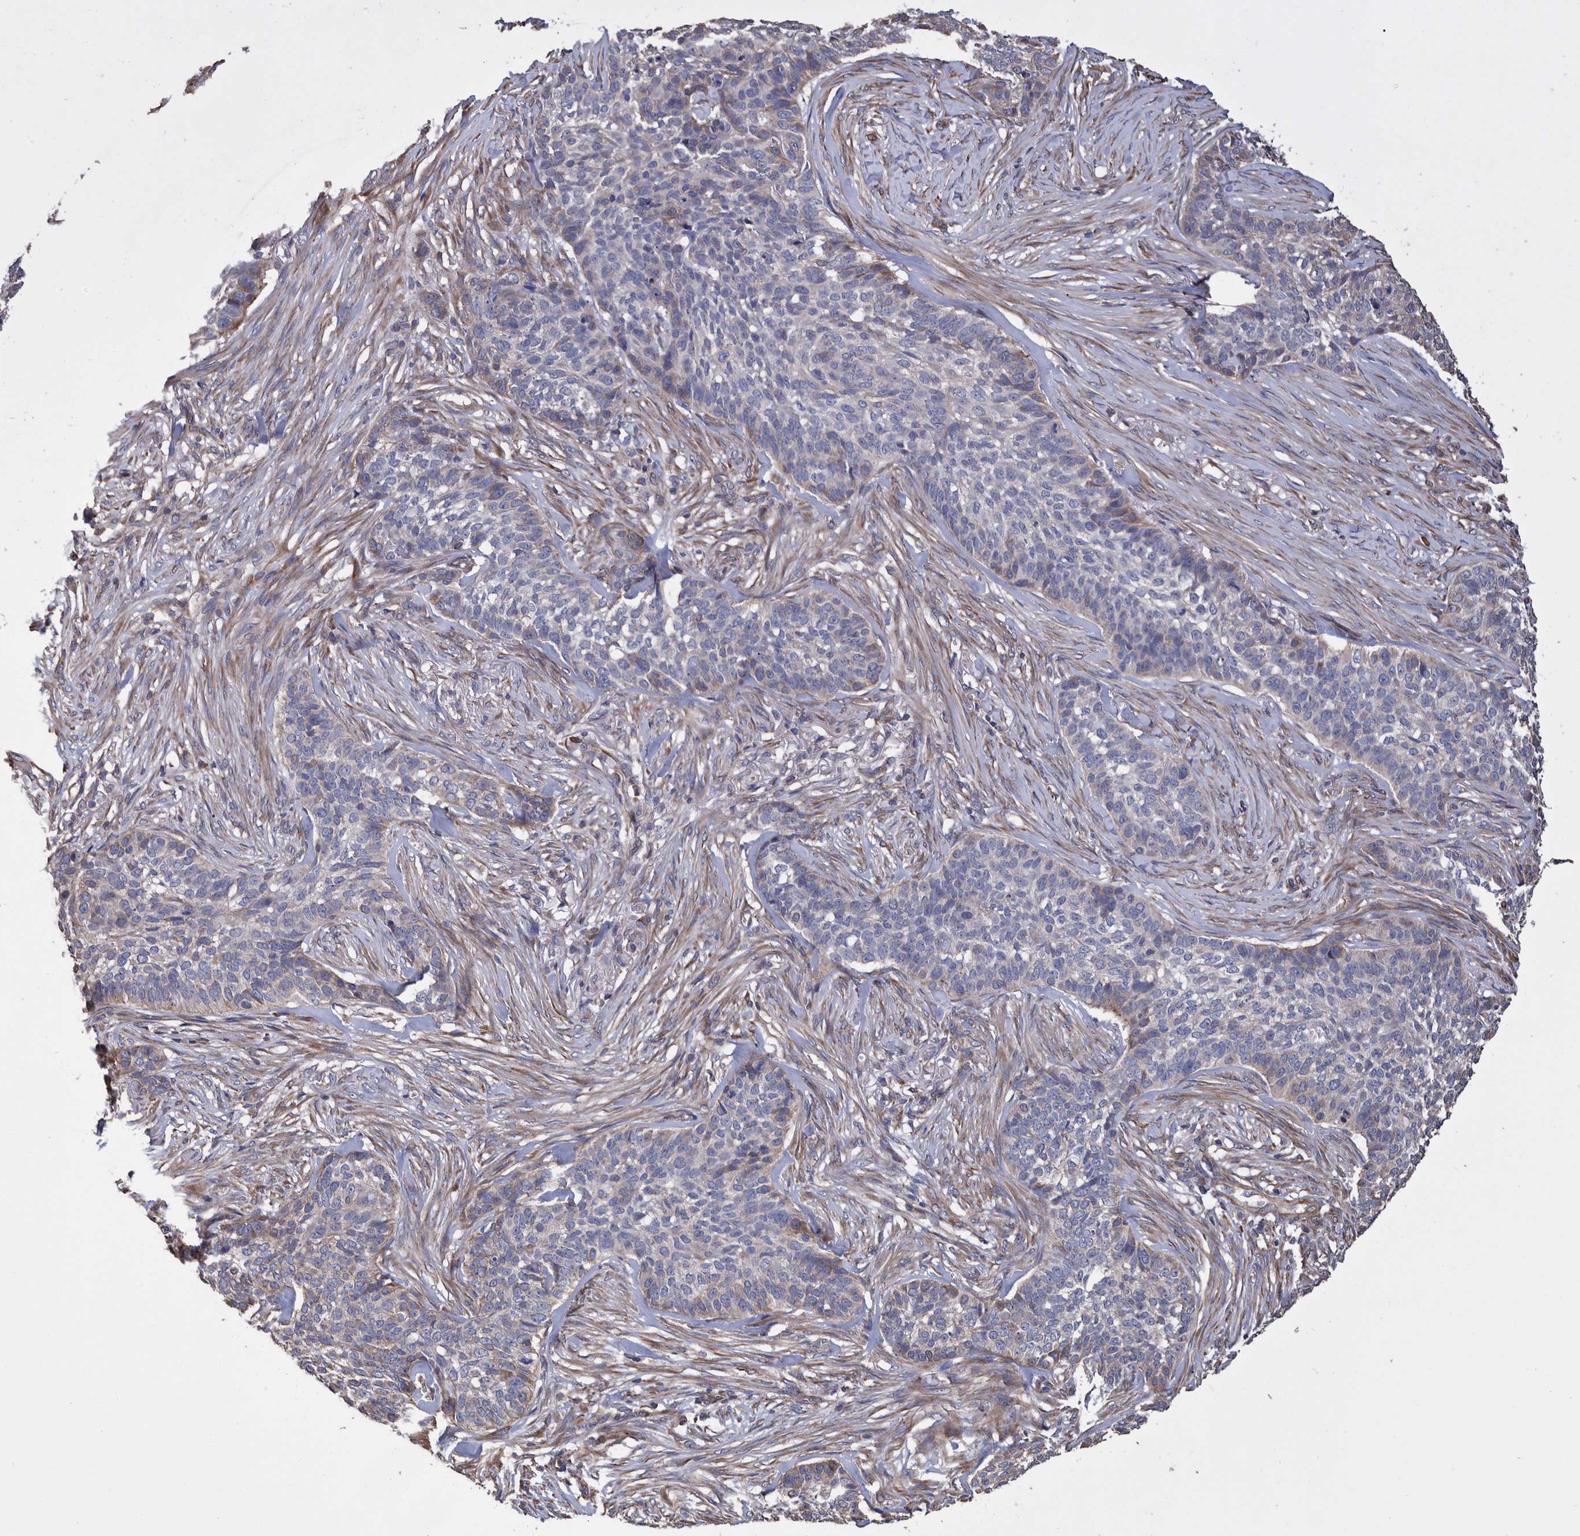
{"staining": {"intensity": "negative", "quantity": "none", "location": "none"}, "tissue": "skin cancer", "cell_type": "Tumor cells", "image_type": "cancer", "snomed": [{"axis": "morphology", "description": "Basal cell carcinoma"}, {"axis": "topography", "description": "Skin"}], "caption": "There is no significant positivity in tumor cells of skin cancer.", "gene": "SLC45A4", "patient": {"sex": "male", "age": 85}}